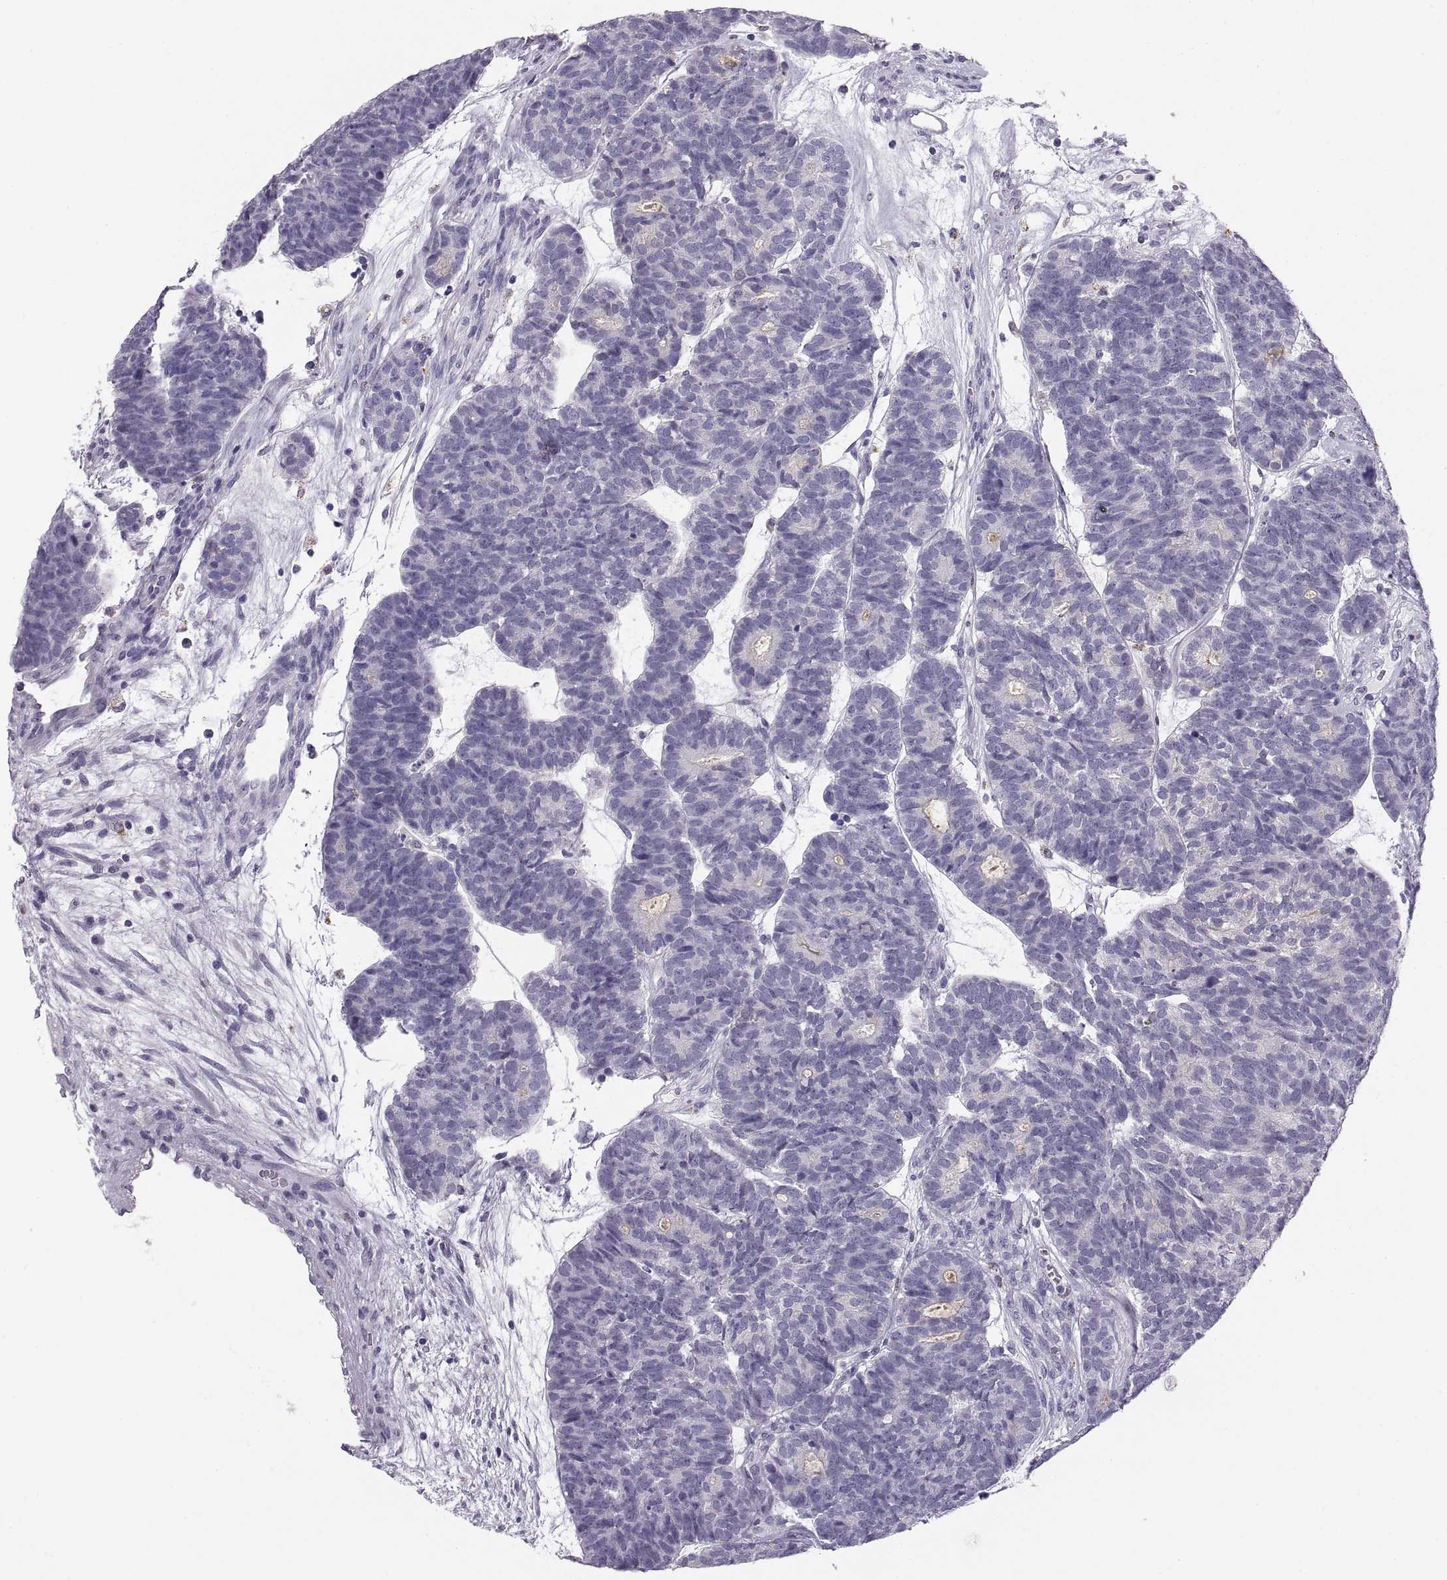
{"staining": {"intensity": "negative", "quantity": "none", "location": "none"}, "tissue": "head and neck cancer", "cell_type": "Tumor cells", "image_type": "cancer", "snomed": [{"axis": "morphology", "description": "Adenocarcinoma, NOS"}, {"axis": "topography", "description": "Head-Neck"}], "caption": "Immunohistochemical staining of human head and neck adenocarcinoma exhibits no significant positivity in tumor cells.", "gene": "COL9A3", "patient": {"sex": "female", "age": 81}}